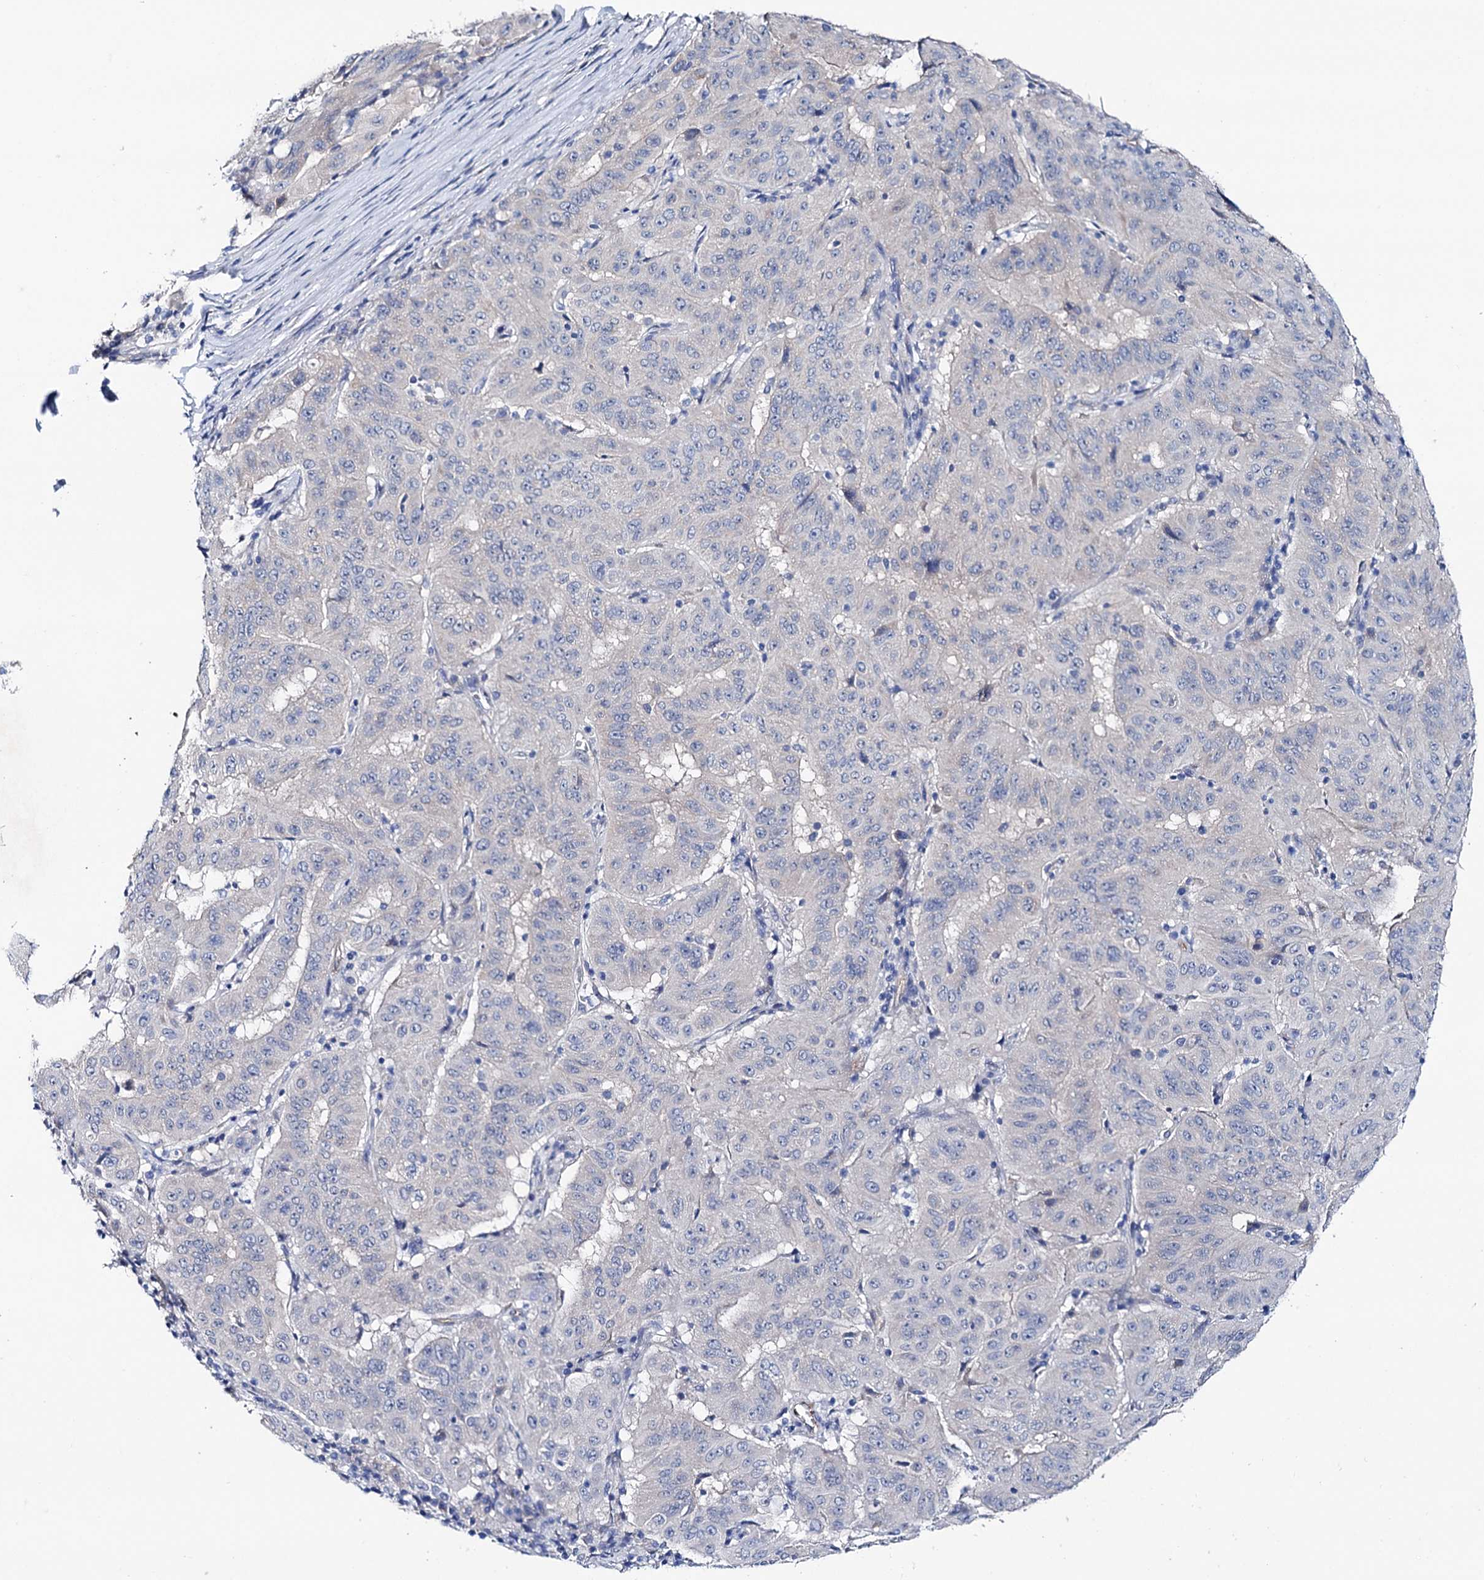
{"staining": {"intensity": "negative", "quantity": "none", "location": "none"}, "tissue": "pancreatic cancer", "cell_type": "Tumor cells", "image_type": "cancer", "snomed": [{"axis": "morphology", "description": "Adenocarcinoma, NOS"}, {"axis": "topography", "description": "Pancreas"}], "caption": "Tumor cells are negative for protein expression in human pancreatic cancer.", "gene": "SHROOM1", "patient": {"sex": "male", "age": 63}}